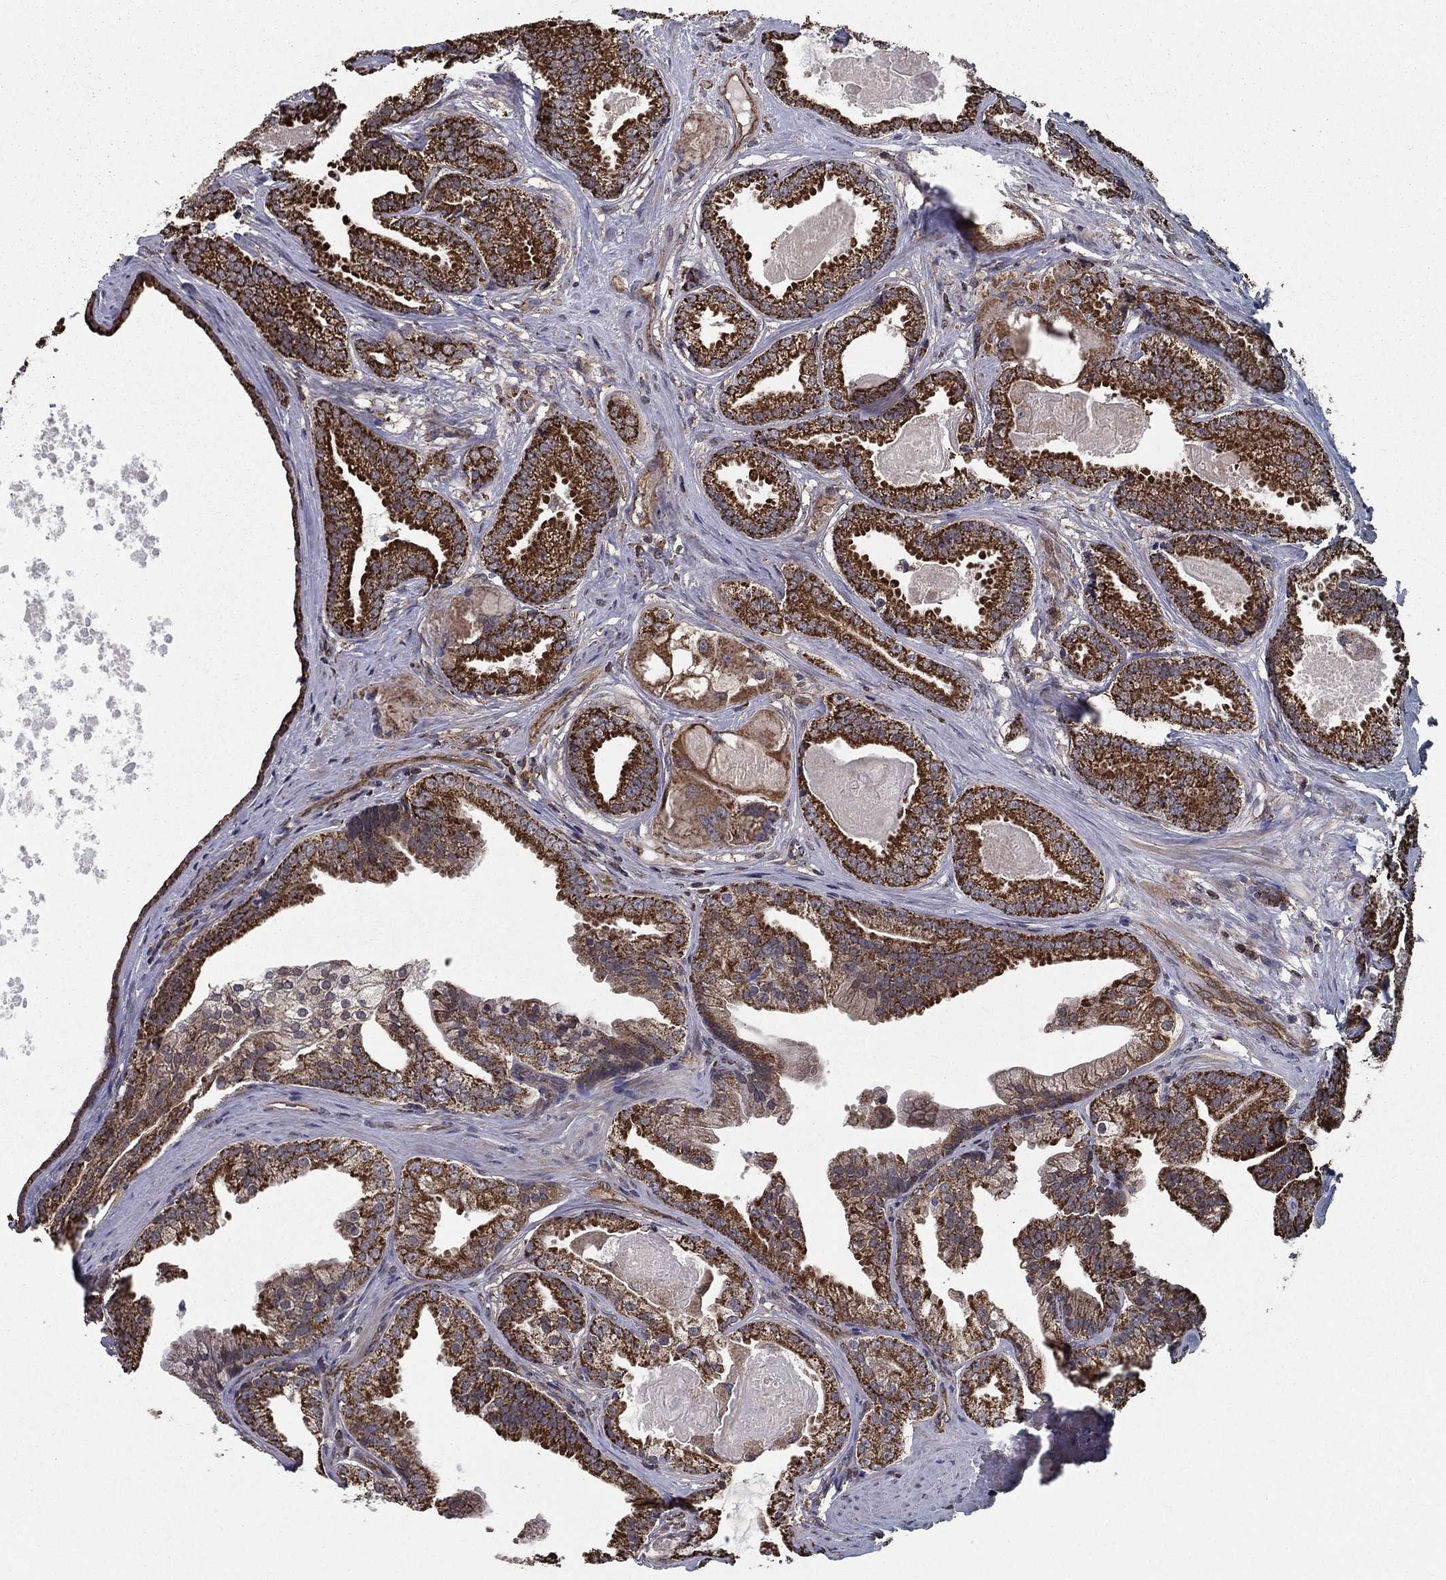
{"staining": {"intensity": "strong", "quantity": ">75%", "location": "cytoplasmic/membranous"}, "tissue": "prostate cancer", "cell_type": "Tumor cells", "image_type": "cancer", "snomed": [{"axis": "morphology", "description": "Adenocarcinoma, NOS"}, {"axis": "morphology", "description": "Adenocarcinoma, High grade"}, {"axis": "topography", "description": "Prostate"}], "caption": "A brown stain labels strong cytoplasmic/membranous expression of a protein in prostate adenocarcinoma (high-grade) tumor cells.", "gene": "RIGI", "patient": {"sex": "male", "age": 64}}